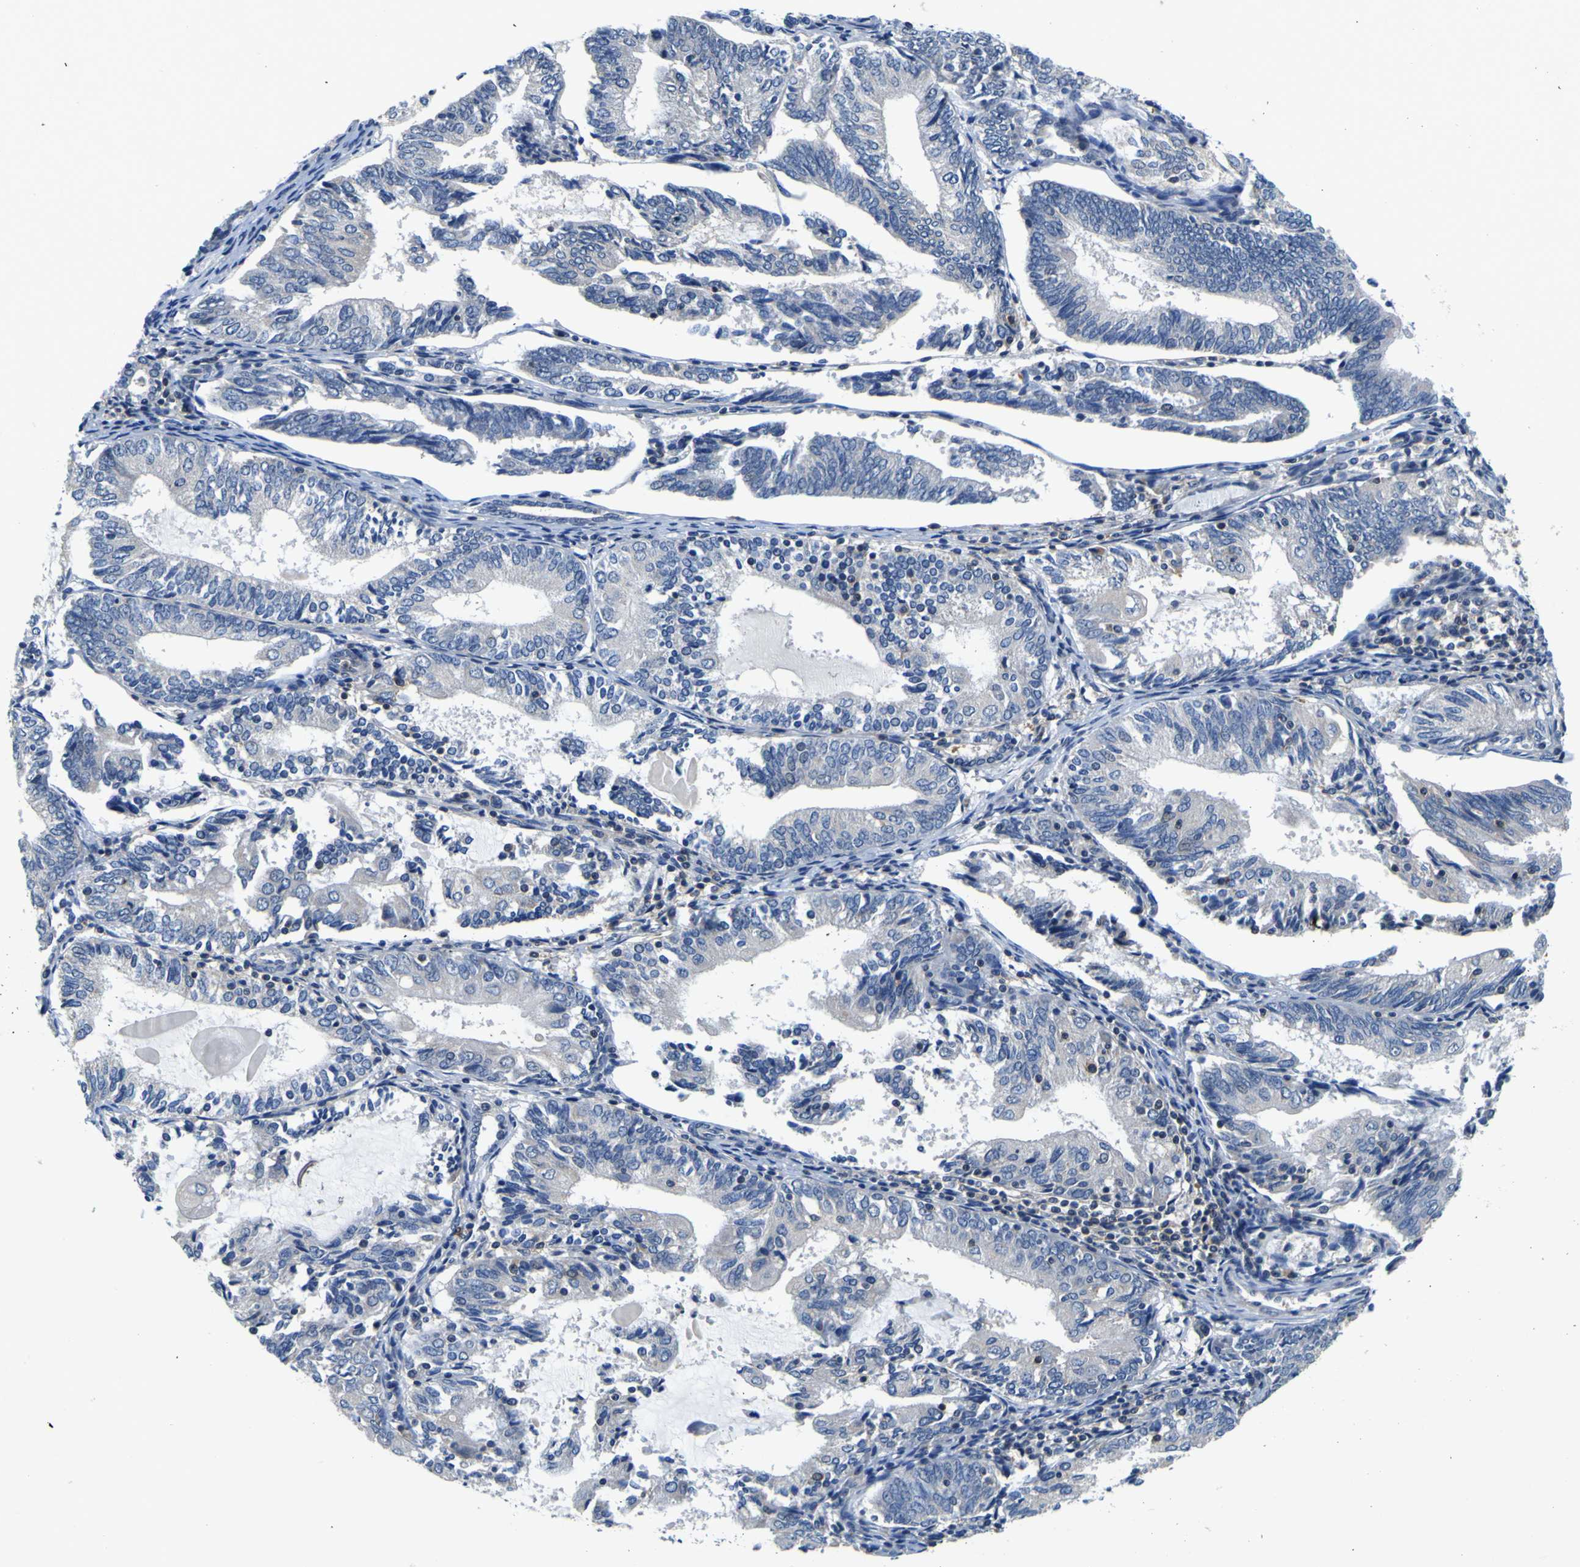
{"staining": {"intensity": "negative", "quantity": "none", "location": "none"}, "tissue": "endometrial cancer", "cell_type": "Tumor cells", "image_type": "cancer", "snomed": [{"axis": "morphology", "description": "Adenocarcinoma, NOS"}, {"axis": "topography", "description": "Endometrium"}], "caption": "Tumor cells are negative for brown protein staining in endometrial adenocarcinoma. The staining was performed using DAB (3,3'-diaminobenzidine) to visualize the protein expression in brown, while the nuclei were stained in blue with hematoxylin (Magnification: 20x).", "gene": "TNIK", "patient": {"sex": "female", "age": 81}}